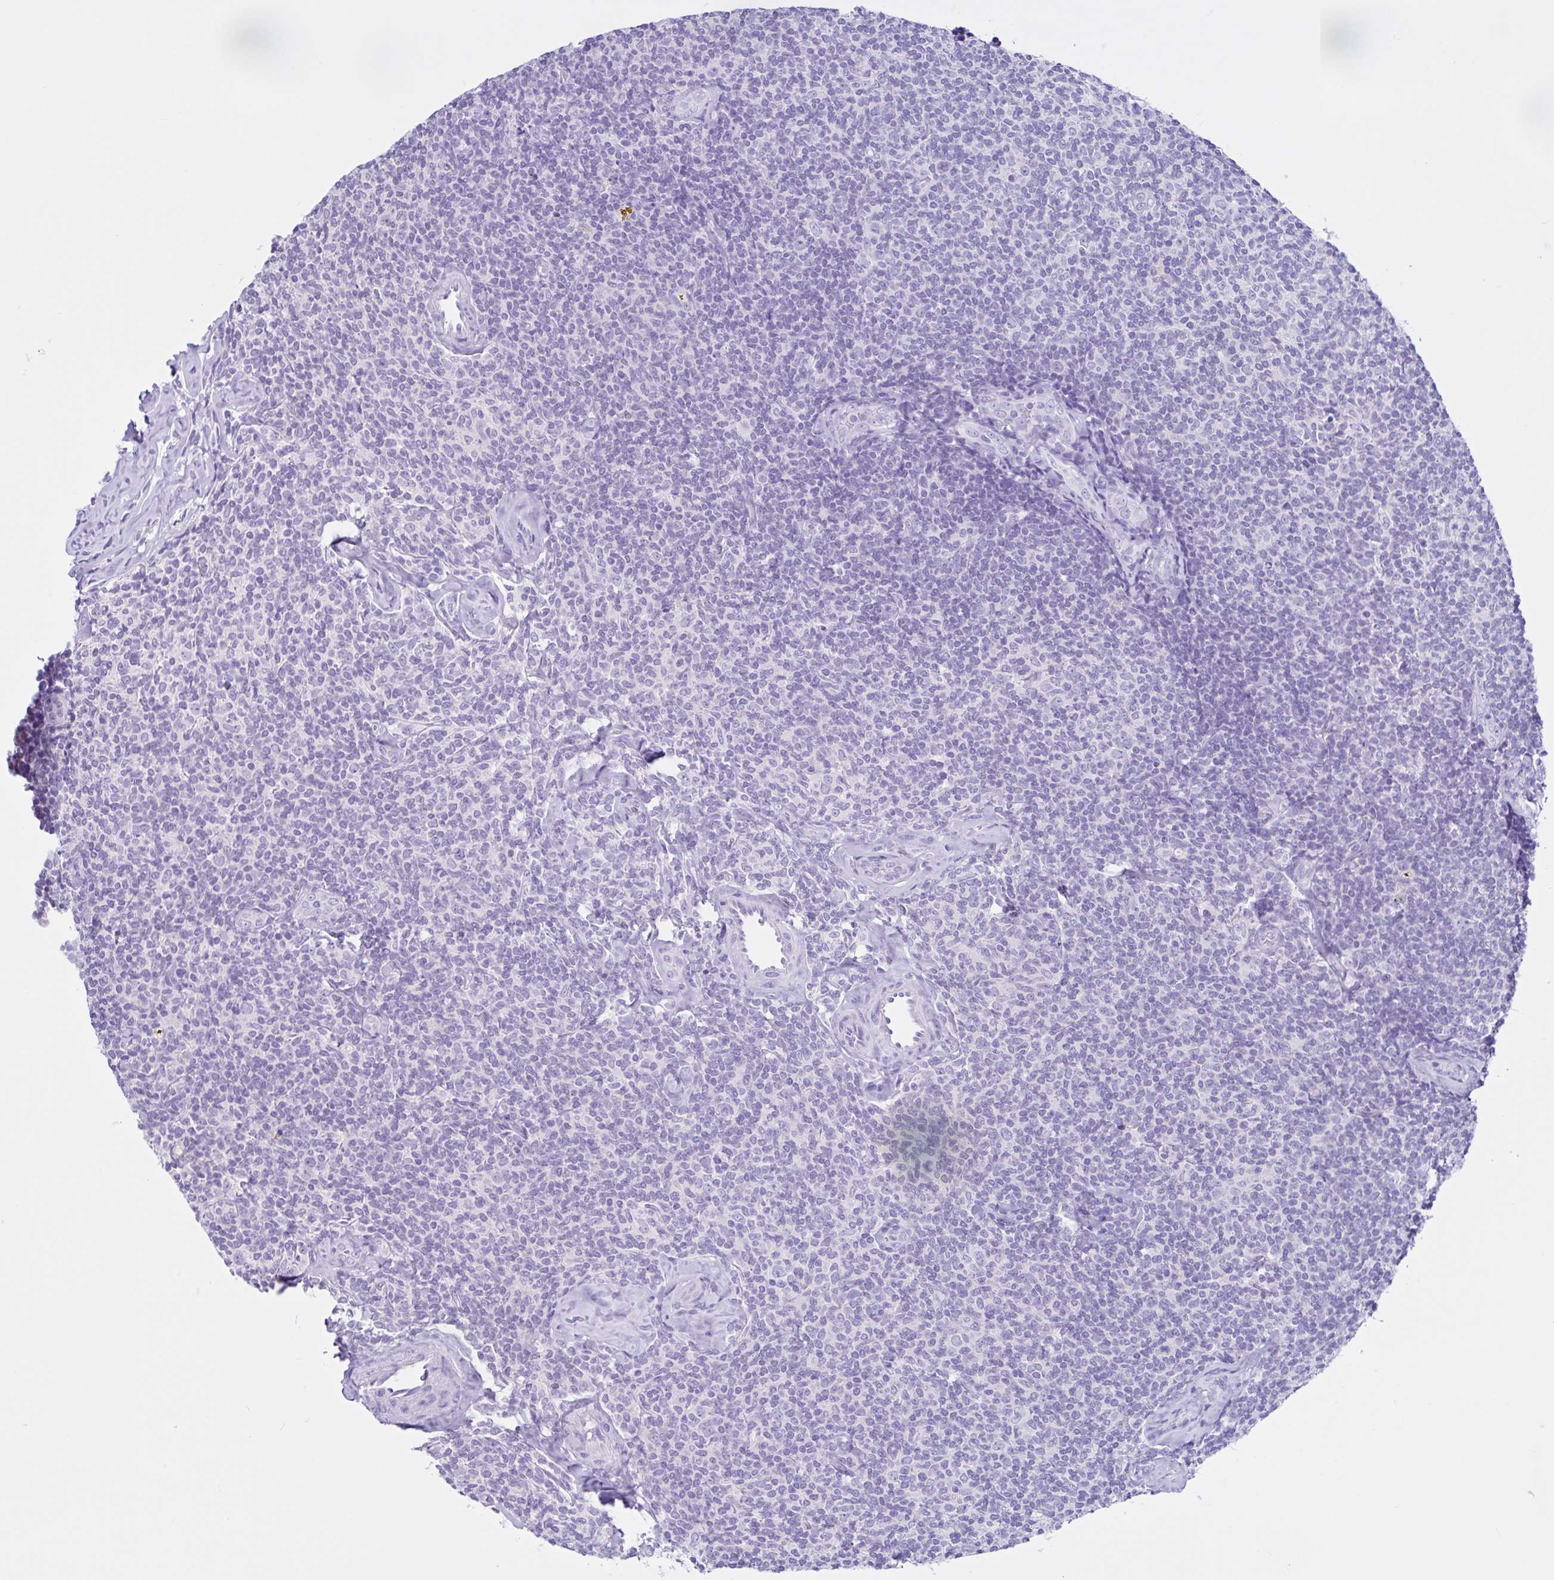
{"staining": {"intensity": "negative", "quantity": "none", "location": "none"}, "tissue": "lymphoma", "cell_type": "Tumor cells", "image_type": "cancer", "snomed": [{"axis": "morphology", "description": "Malignant lymphoma, non-Hodgkin's type, Low grade"}, {"axis": "topography", "description": "Lymph node"}], "caption": "Malignant lymphoma, non-Hodgkin's type (low-grade) stained for a protein using immunohistochemistry shows no expression tumor cells.", "gene": "CYP19A1", "patient": {"sex": "female", "age": 56}}